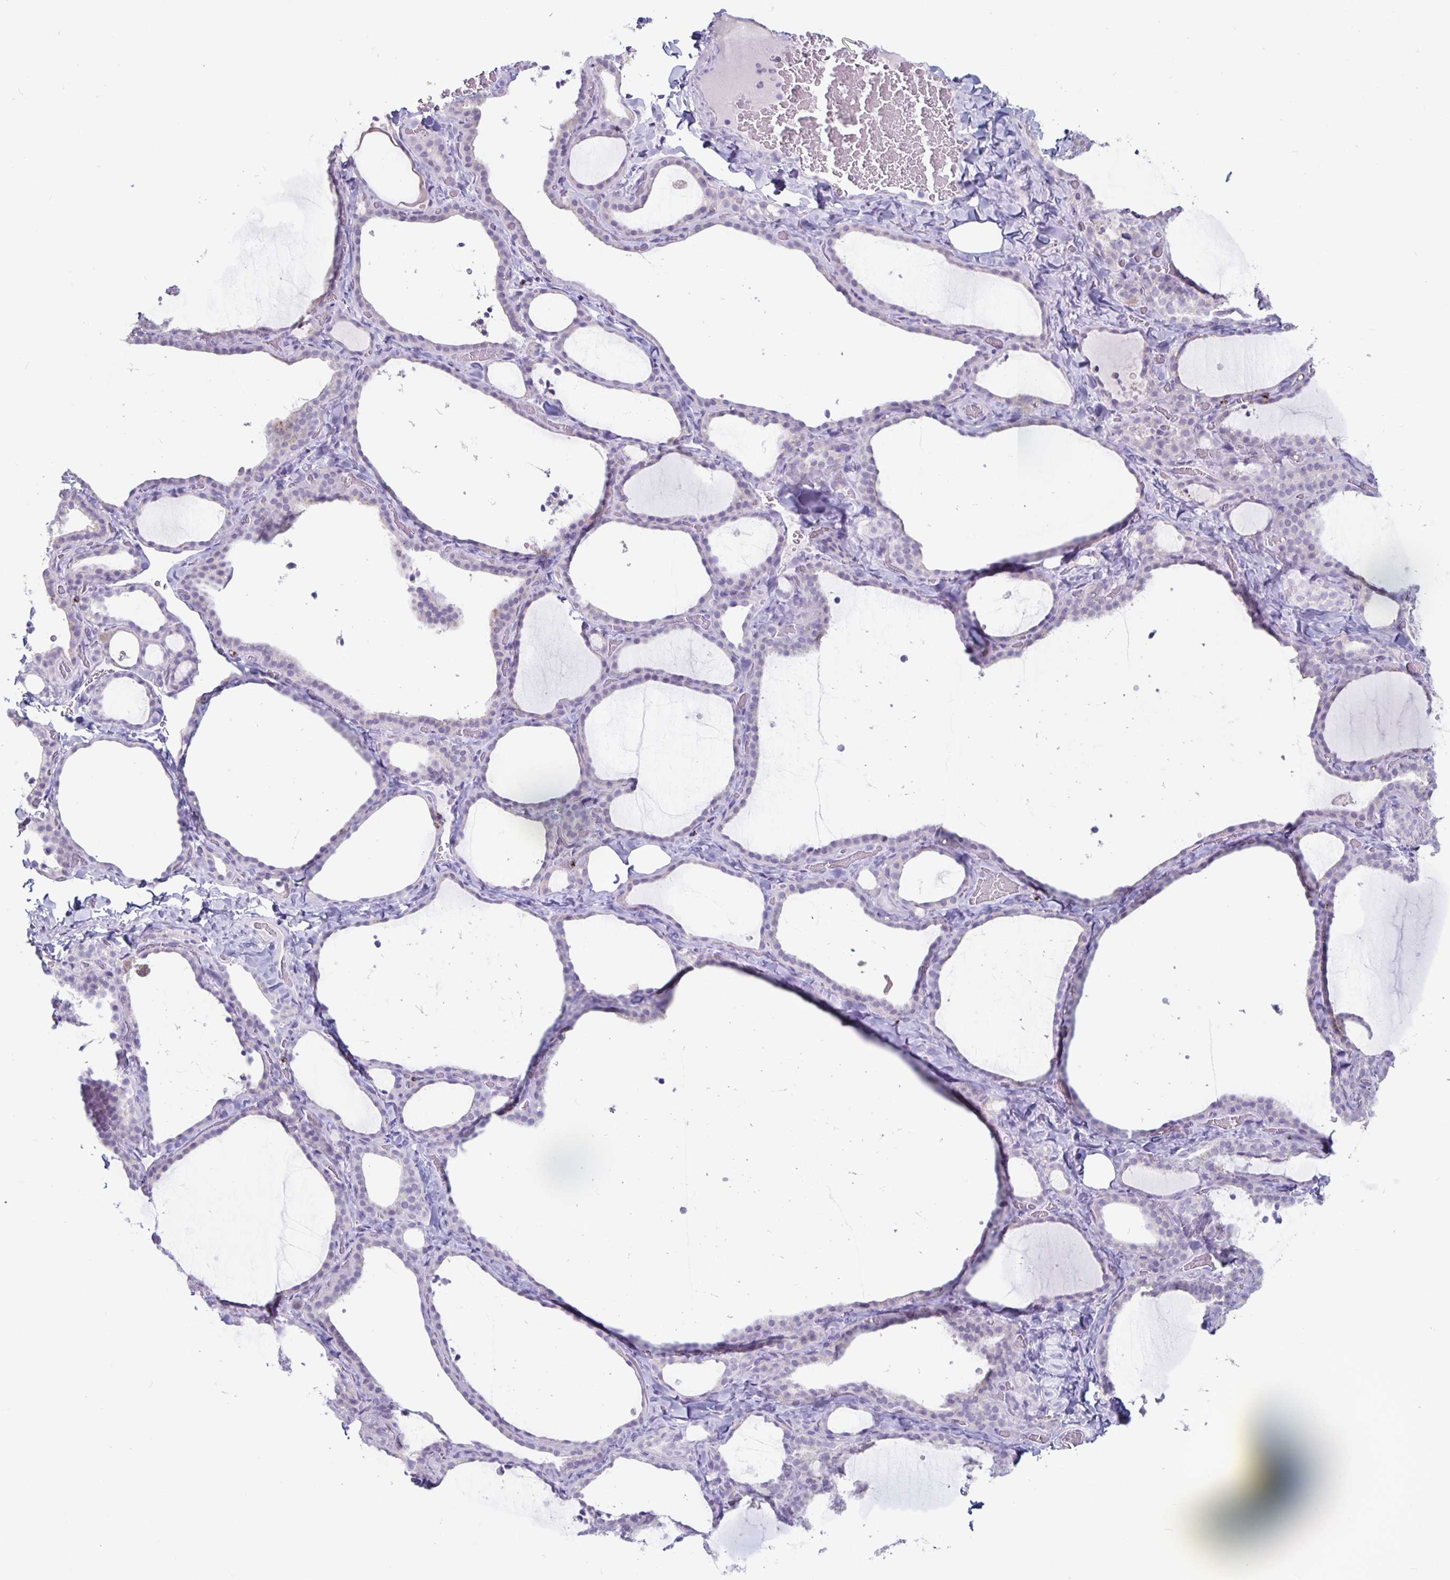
{"staining": {"intensity": "negative", "quantity": "none", "location": "none"}, "tissue": "thyroid gland", "cell_type": "Glandular cells", "image_type": "normal", "snomed": [{"axis": "morphology", "description": "Normal tissue, NOS"}, {"axis": "topography", "description": "Thyroid gland"}], "caption": "Glandular cells show no significant protein expression in normal thyroid gland. (DAB immunohistochemistry (IHC), high magnification).", "gene": "GZMK", "patient": {"sex": "female", "age": 22}}